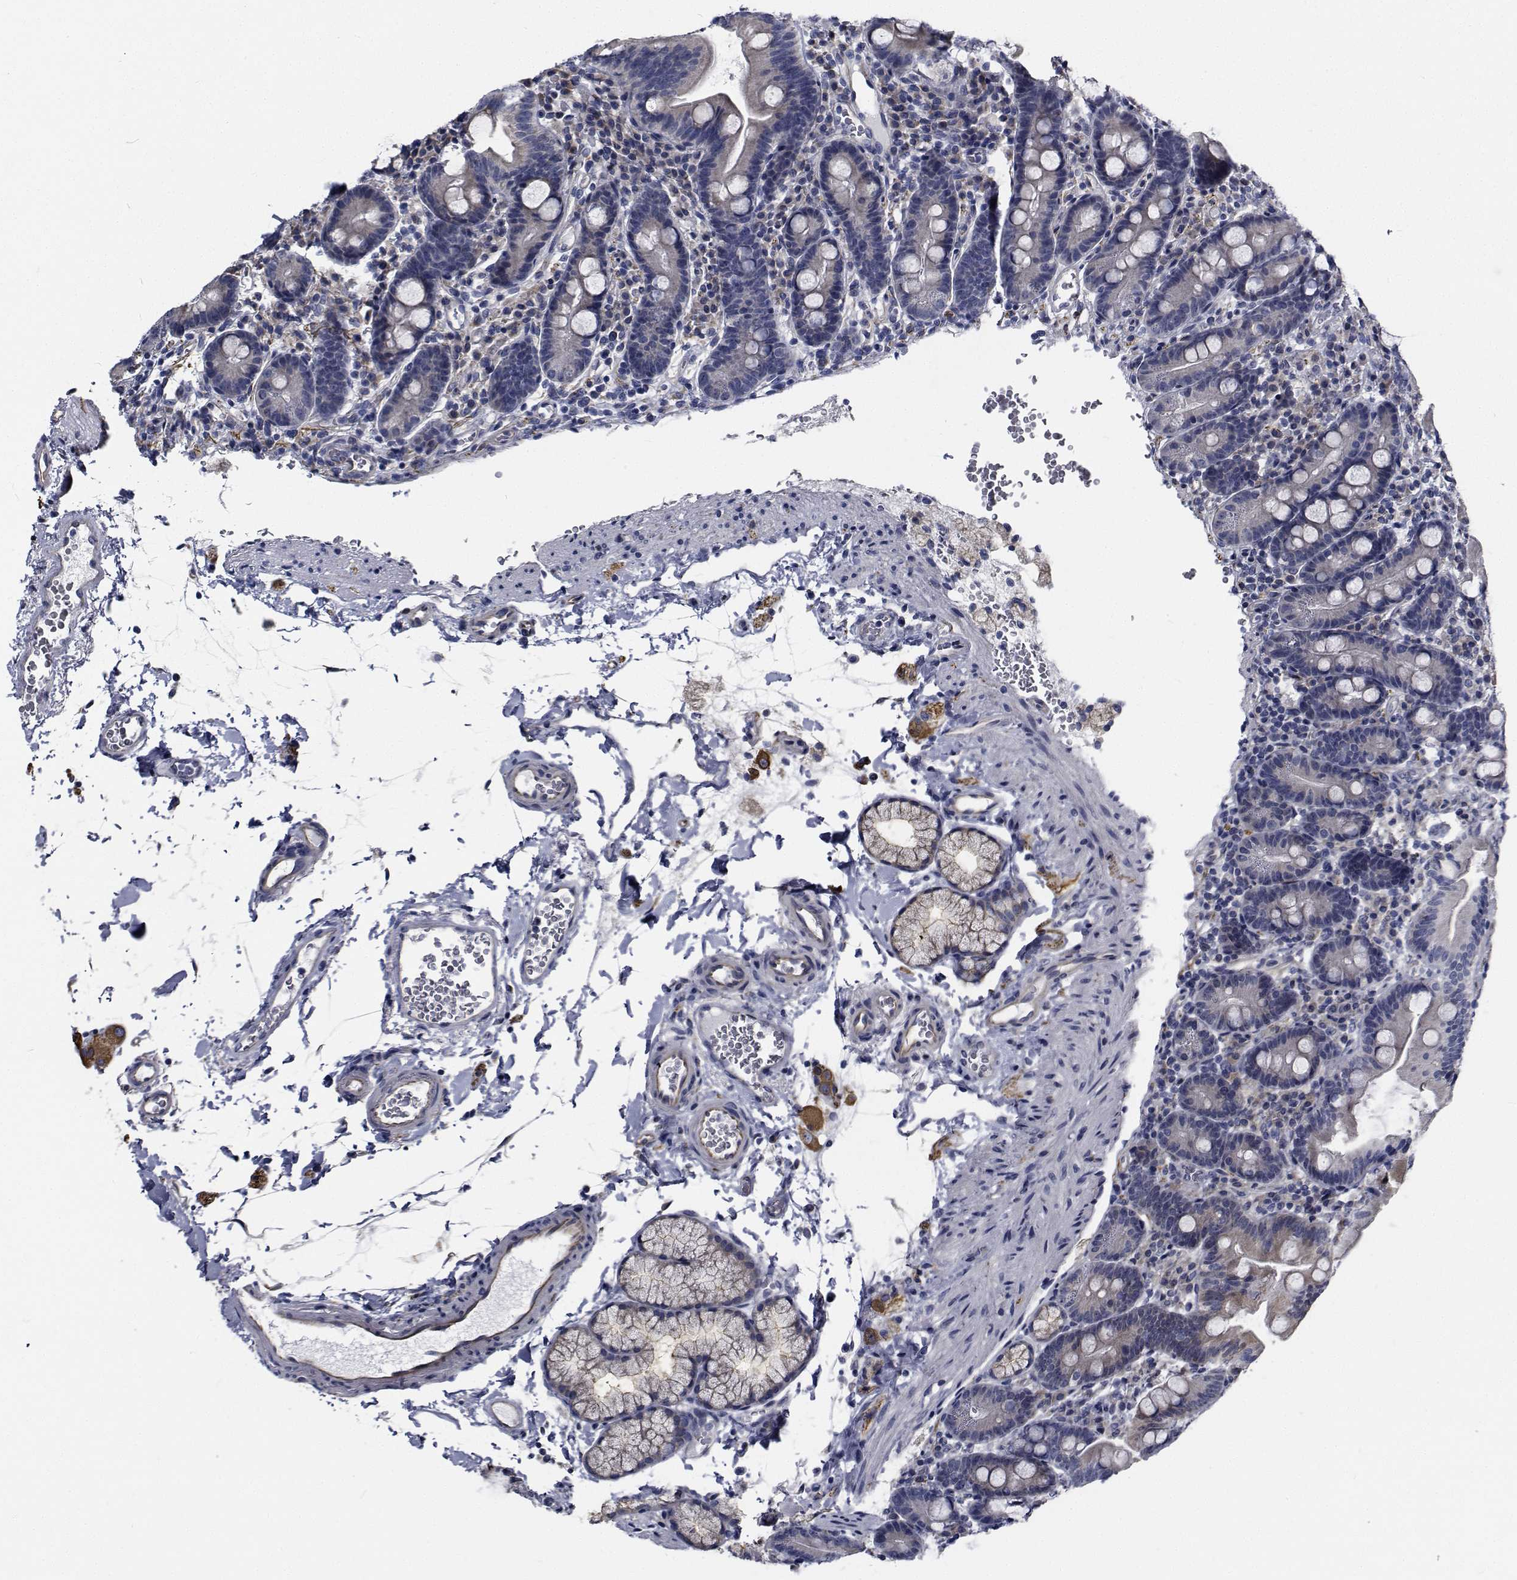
{"staining": {"intensity": "weak", "quantity": "<25%", "location": "cytoplasmic/membranous"}, "tissue": "duodenum", "cell_type": "Glandular cells", "image_type": "normal", "snomed": [{"axis": "morphology", "description": "Normal tissue, NOS"}, {"axis": "topography", "description": "Duodenum"}], "caption": "Normal duodenum was stained to show a protein in brown. There is no significant expression in glandular cells. Brightfield microscopy of immunohistochemistry stained with DAB (3,3'-diaminobenzidine) (brown) and hematoxylin (blue), captured at high magnification.", "gene": "TTBK1", "patient": {"sex": "male", "age": 59}}